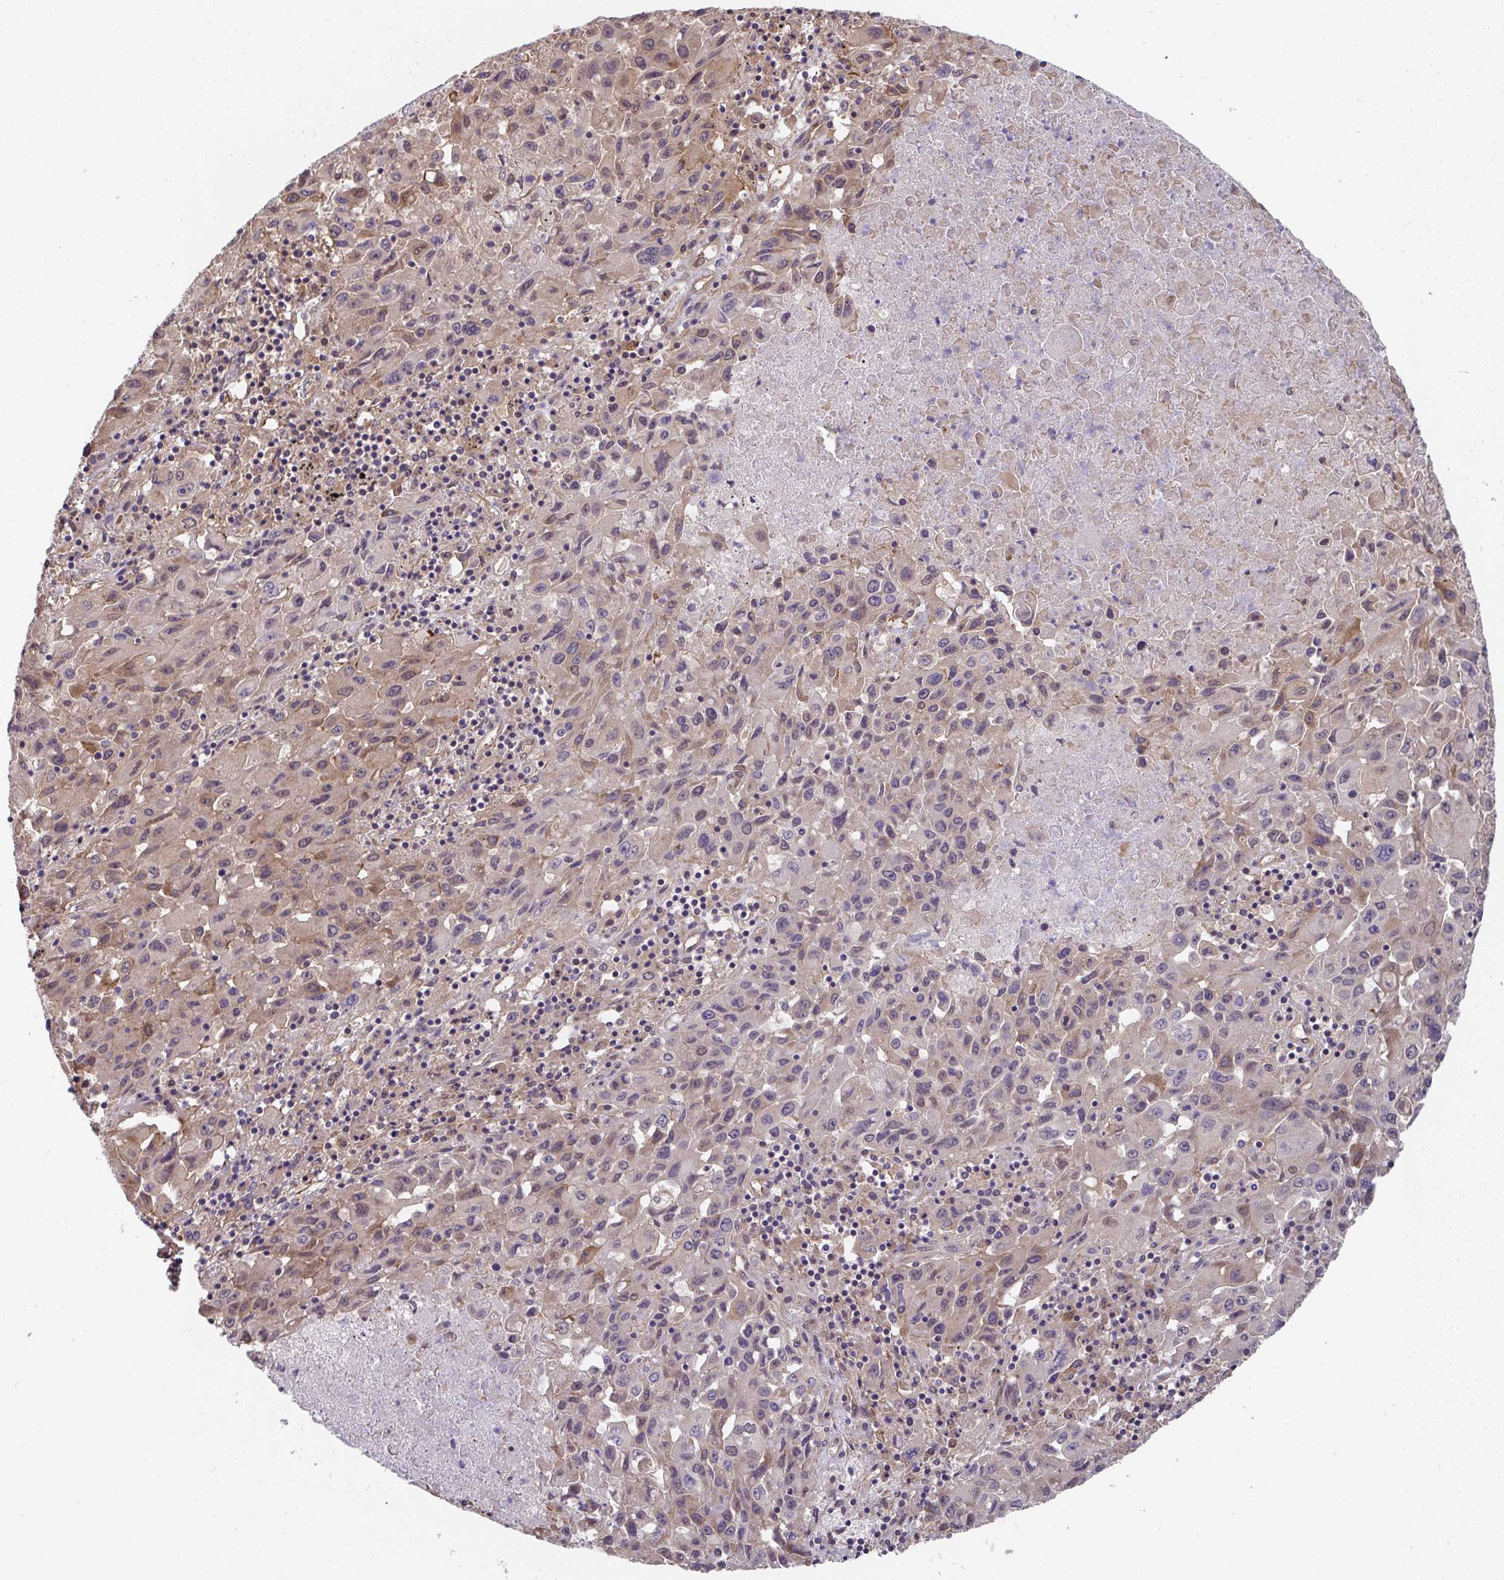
{"staining": {"intensity": "weak", "quantity": "25%-75%", "location": "cytoplasmic/membranous,nuclear"}, "tissue": "lung cancer", "cell_type": "Tumor cells", "image_type": "cancer", "snomed": [{"axis": "morphology", "description": "Squamous cell carcinoma, NOS"}, {"axis": "topography", "description": "Lung"}], "caption": "The immunohistochemical stain shows weak cytoplasmic/membranous and nuclear staining in tumor cells of lung cancer (squamous cell carcinoma) tissue. The staining was performed using DAB, with brown indicating positive protein expression. Nuclei are stained blue with hematoxylin.", "gene": "ZNF696", "patient": {"sex": "male", "age": 63}}